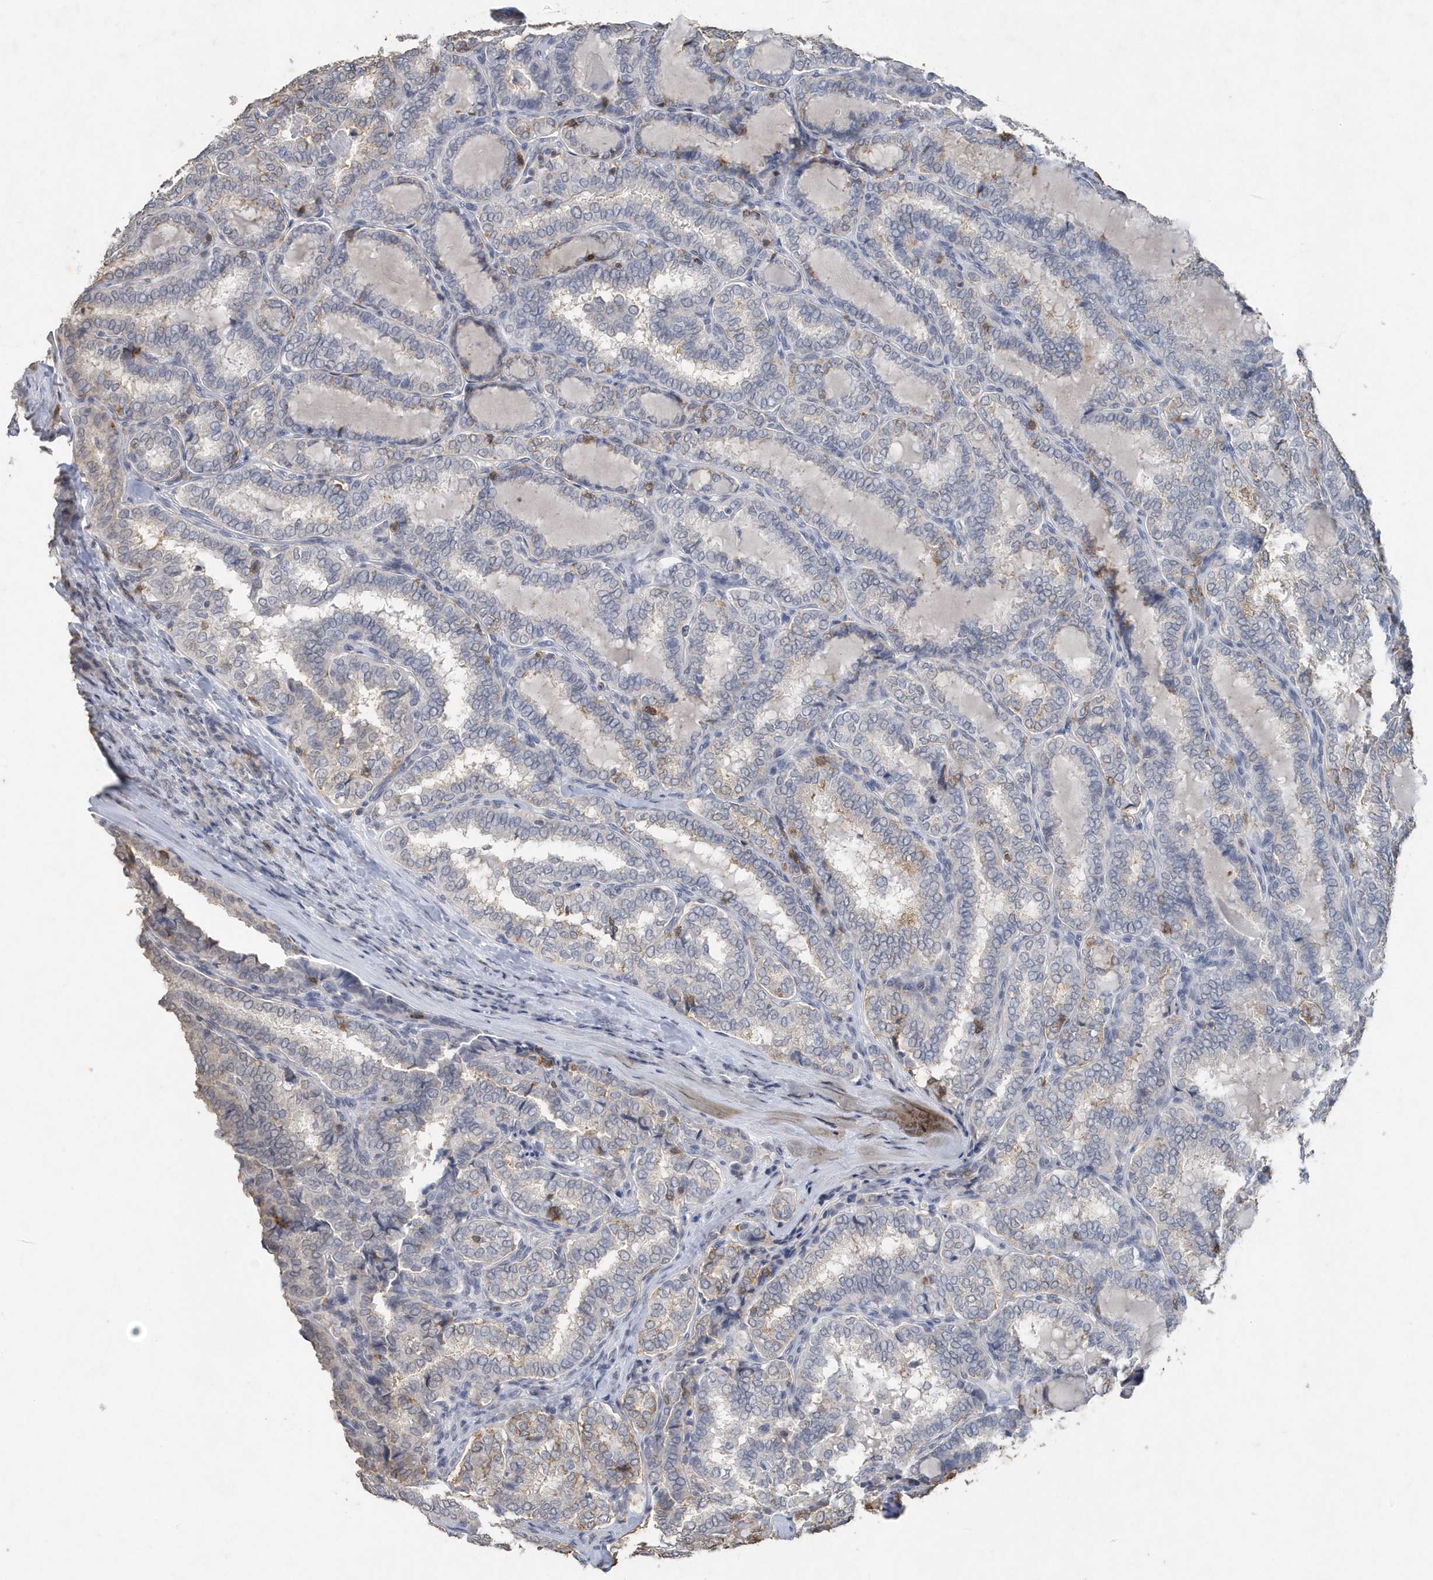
{"staining": {"intensity": "weak", "quantity": "<25%", "location": "cytoplasmic/membranous"}, "tissue": "thyroid cancer", "cell_type": "Tumor cells", "image_type": "cancer", "snomed": [{"axis": "morphology", "description": "Normal tissue, NOS"}, {"axis": "morphology", "description": "Papillary adenocarcinoma, NOS"}, {"axis": "topography", "description": "Thyroid gland"}], "caption": "The micrograph reveals no significant expression in tumor cells of thyroid cancer. (Brightfield microscopy of DAB immunohistochemistry at high magnification).", "gene": "PDCD1", "patient": {"sex": "female", "age": 30}}